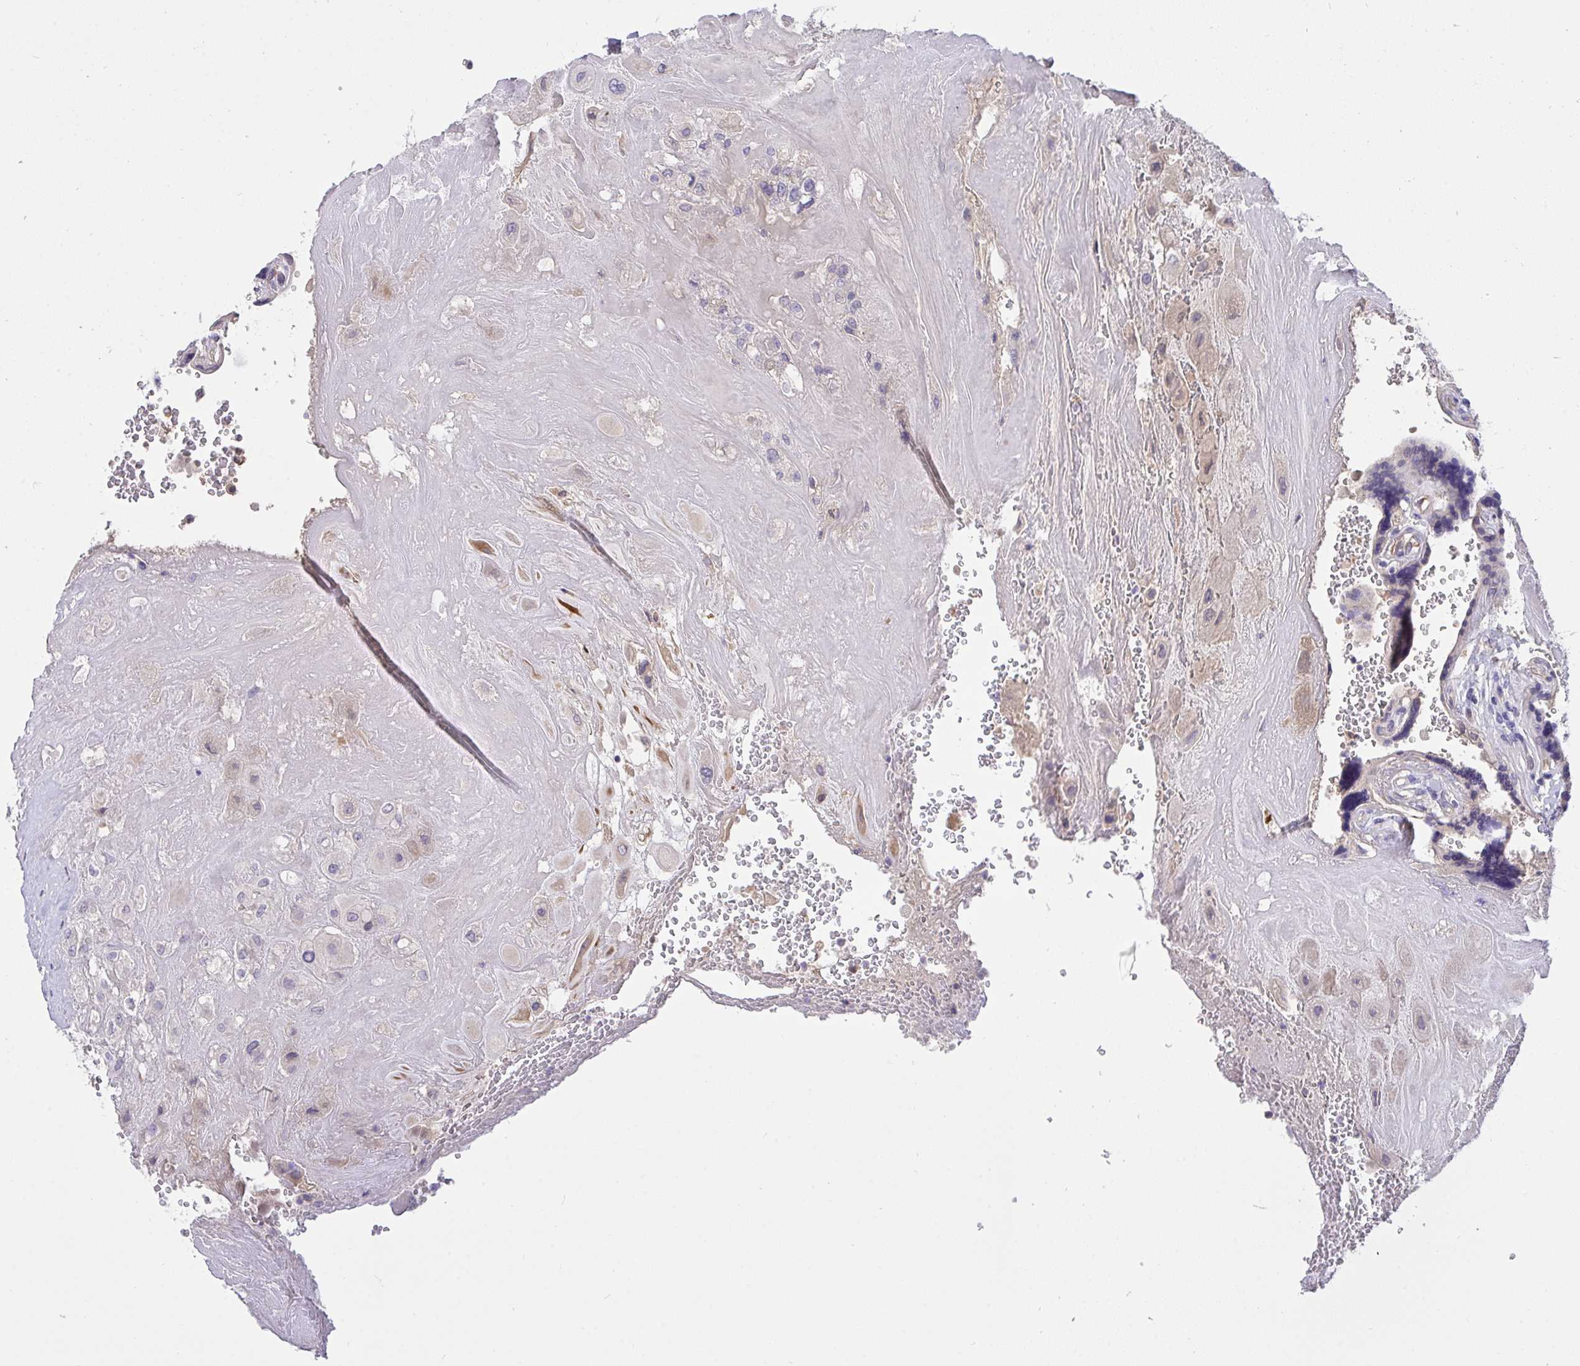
{"staining": {"intensity": "weak", "quantity": "<25%", "location": "cytoplasmic/membranous"}, "tissue": "placenta", "cell_type": "Decidual cells", "image_type": "normal", "snomed": [{"axis": "morphology", "description": "Normal tissue, NOS"}, {"axis": "topography", "description": "Placenta"}], "caption": "Immunohistochemical staining of benign placenta reveals no significant staining in decidual cells.", "gene": "ZNF581", "patient": {"sex": "female", "age": 32}}